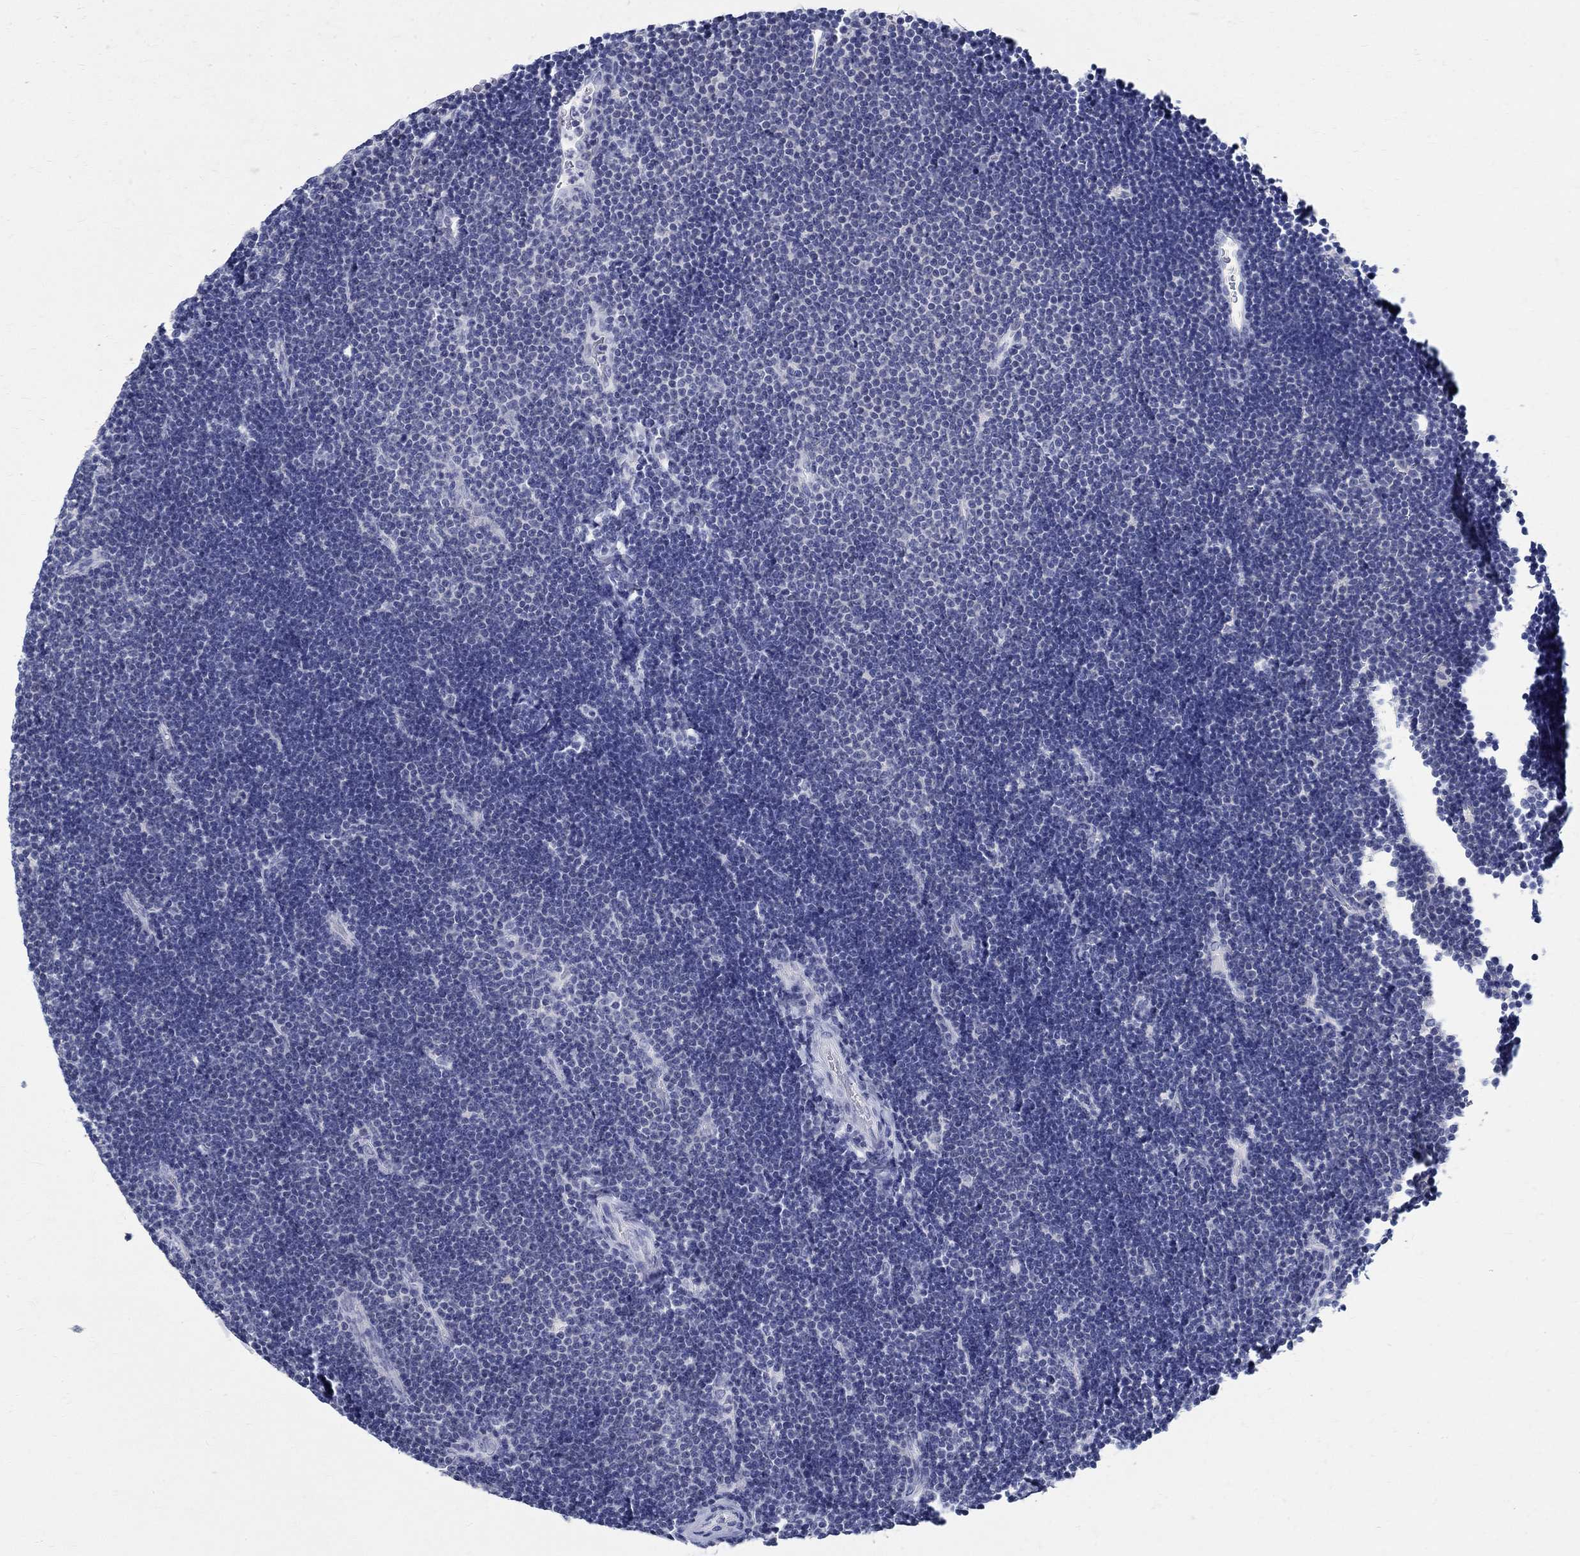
{"staining": {"intensity": "negative", "quantity": "none", "location": "none"}, "tissue": "lymphoma", "cell_type": "Tumor cells", "image_type": "cancer", "snomed": [{"axis": "morphology", "description": "Malignant lymphoma, non-Hodgkin's type, Low grade"}, {"axis": "topography", "description": "Brain"}], "caption": "Tumor cells are negative for brown protein staining in lymphoma.", "gene": "BSPRY", "patient": {"sex": "female", "age": 66}}